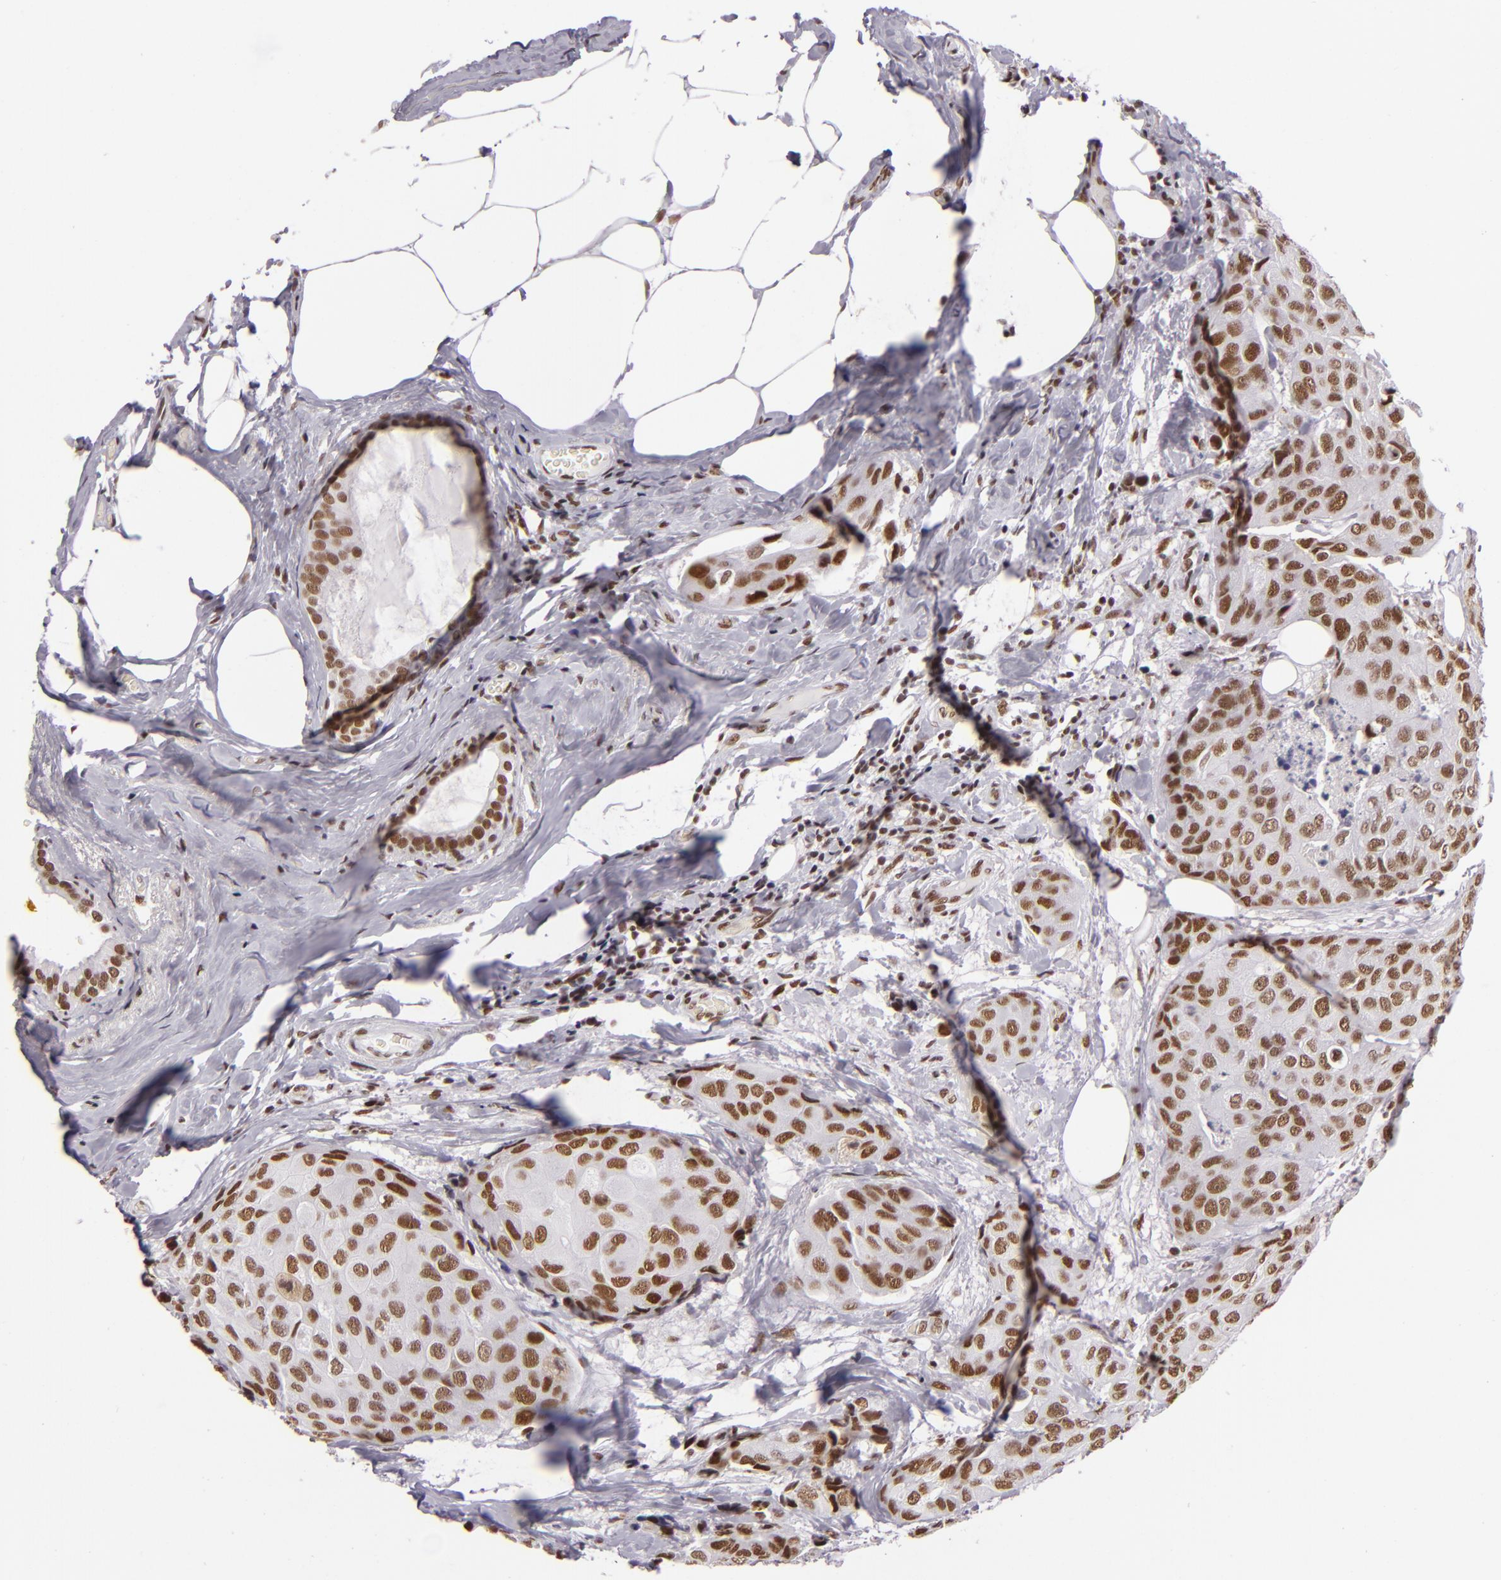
{"staining": {"intensity": "strong", "quantity": ">75%", "location": "nuclear"}, "tissue": "breast cancer", "cell_type": "Tumor cells", "image_type": "cancer", "snomed": [{"axis": "morphology", "description": "Duct carcinoma"}, {"axis": "topography", "description": "Breast"}], "caption": "DAB immunohistochemical staining of breast cancer exhibits strong nuclear protein expression in approximately >75% of tumor cells.", "gene": "BRD8", "patient": {"sex": "female", "age": 68}}